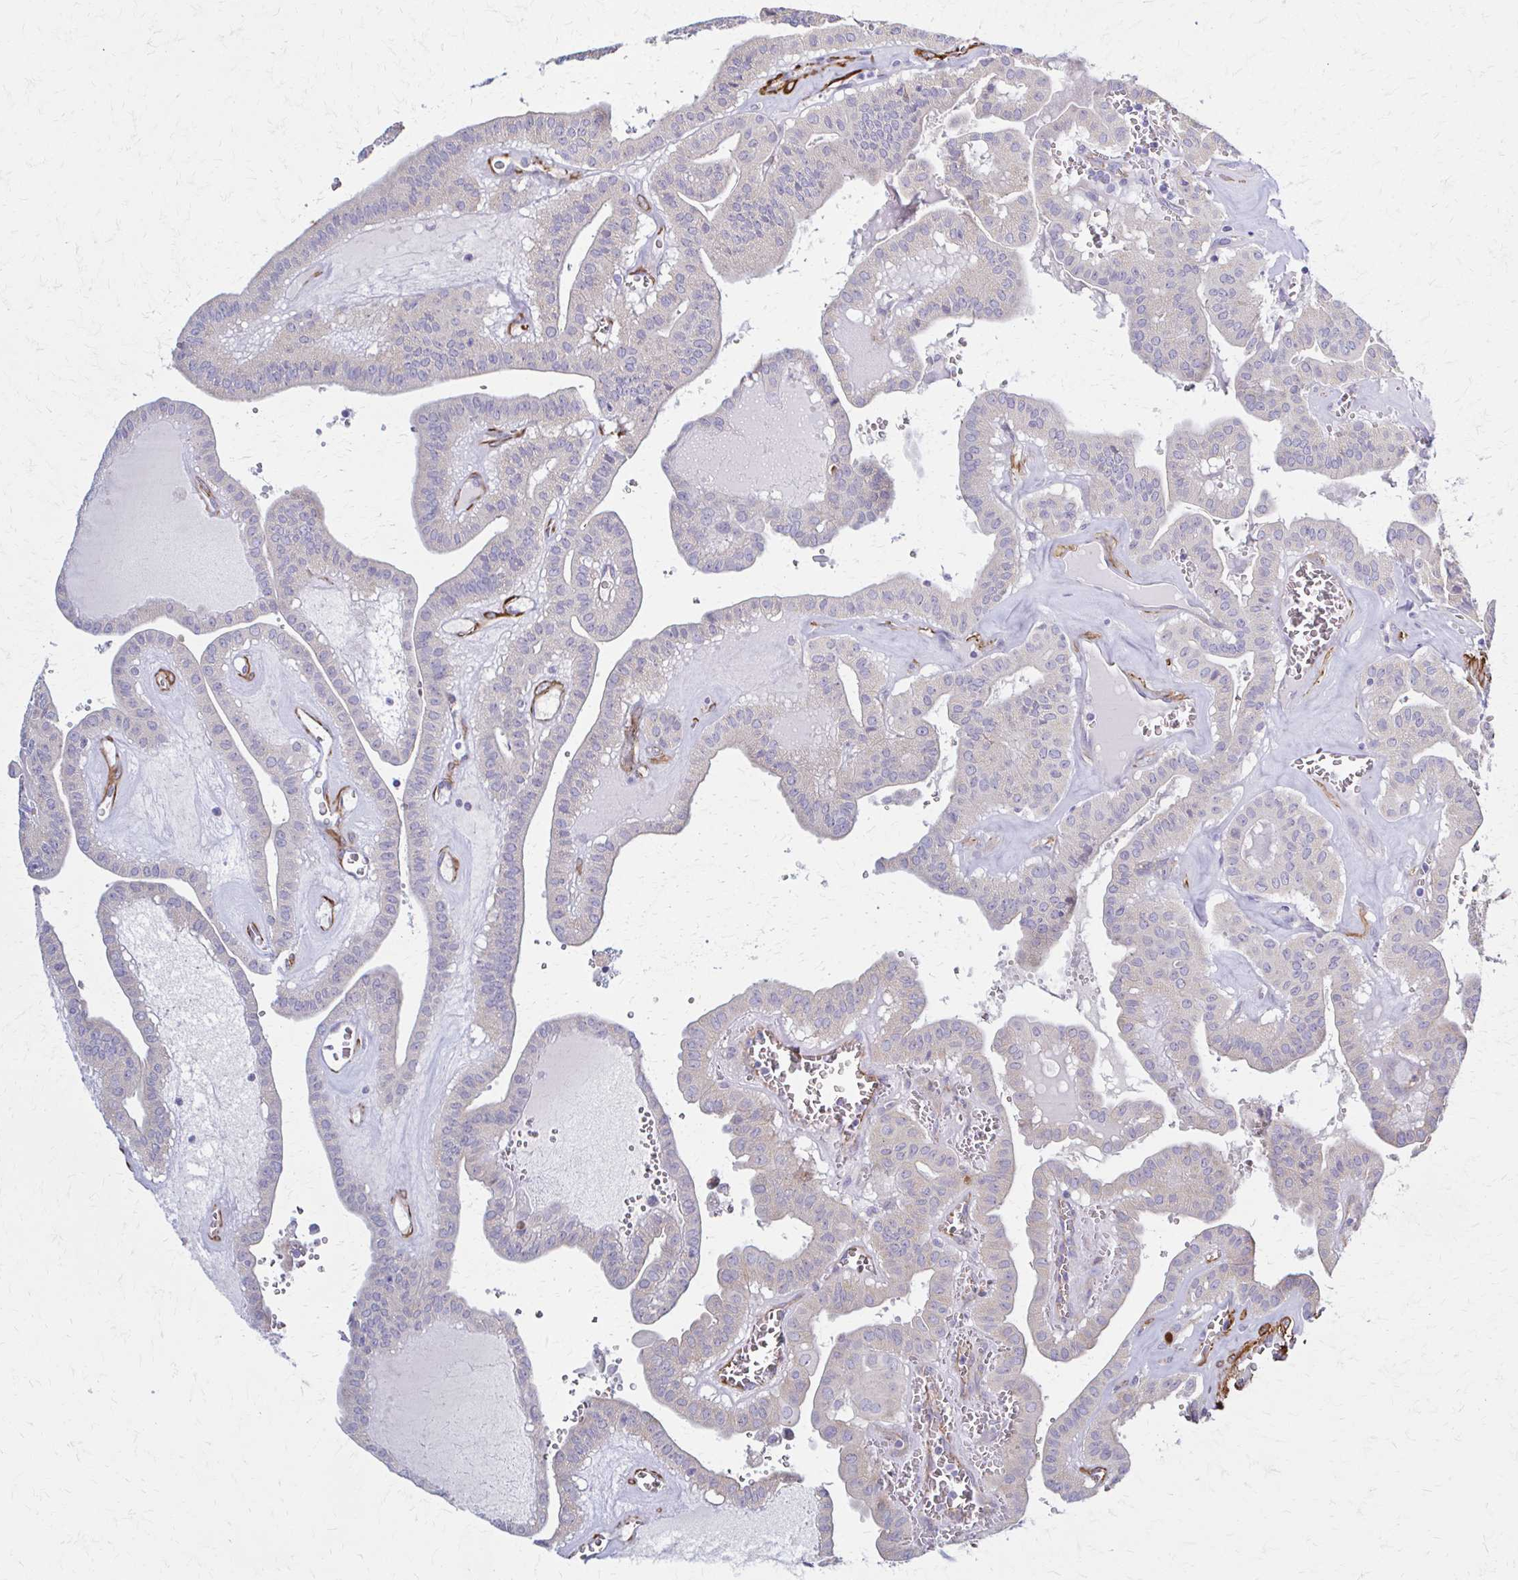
{"staining": {"intensity": "negative", "quantity": "none", "location": "none"}, "tissue": "thyroid cancer", "cell_type": "Tumor cells", "image_type": "cancer", "snomed": [{"axis": "morphology", "description": "Papillary adenocarcinoma, NOS"}, {"axis": "topography", "description": "Thyroid gland"}], "caption": "Immunohistochemistry micrograph of thyroid cancer stained for a protein (brown), which demonstrates no positivity in tumor cells.", "gene": "TIMMDC1", "patient": {"sex": "male", "age": 52}}